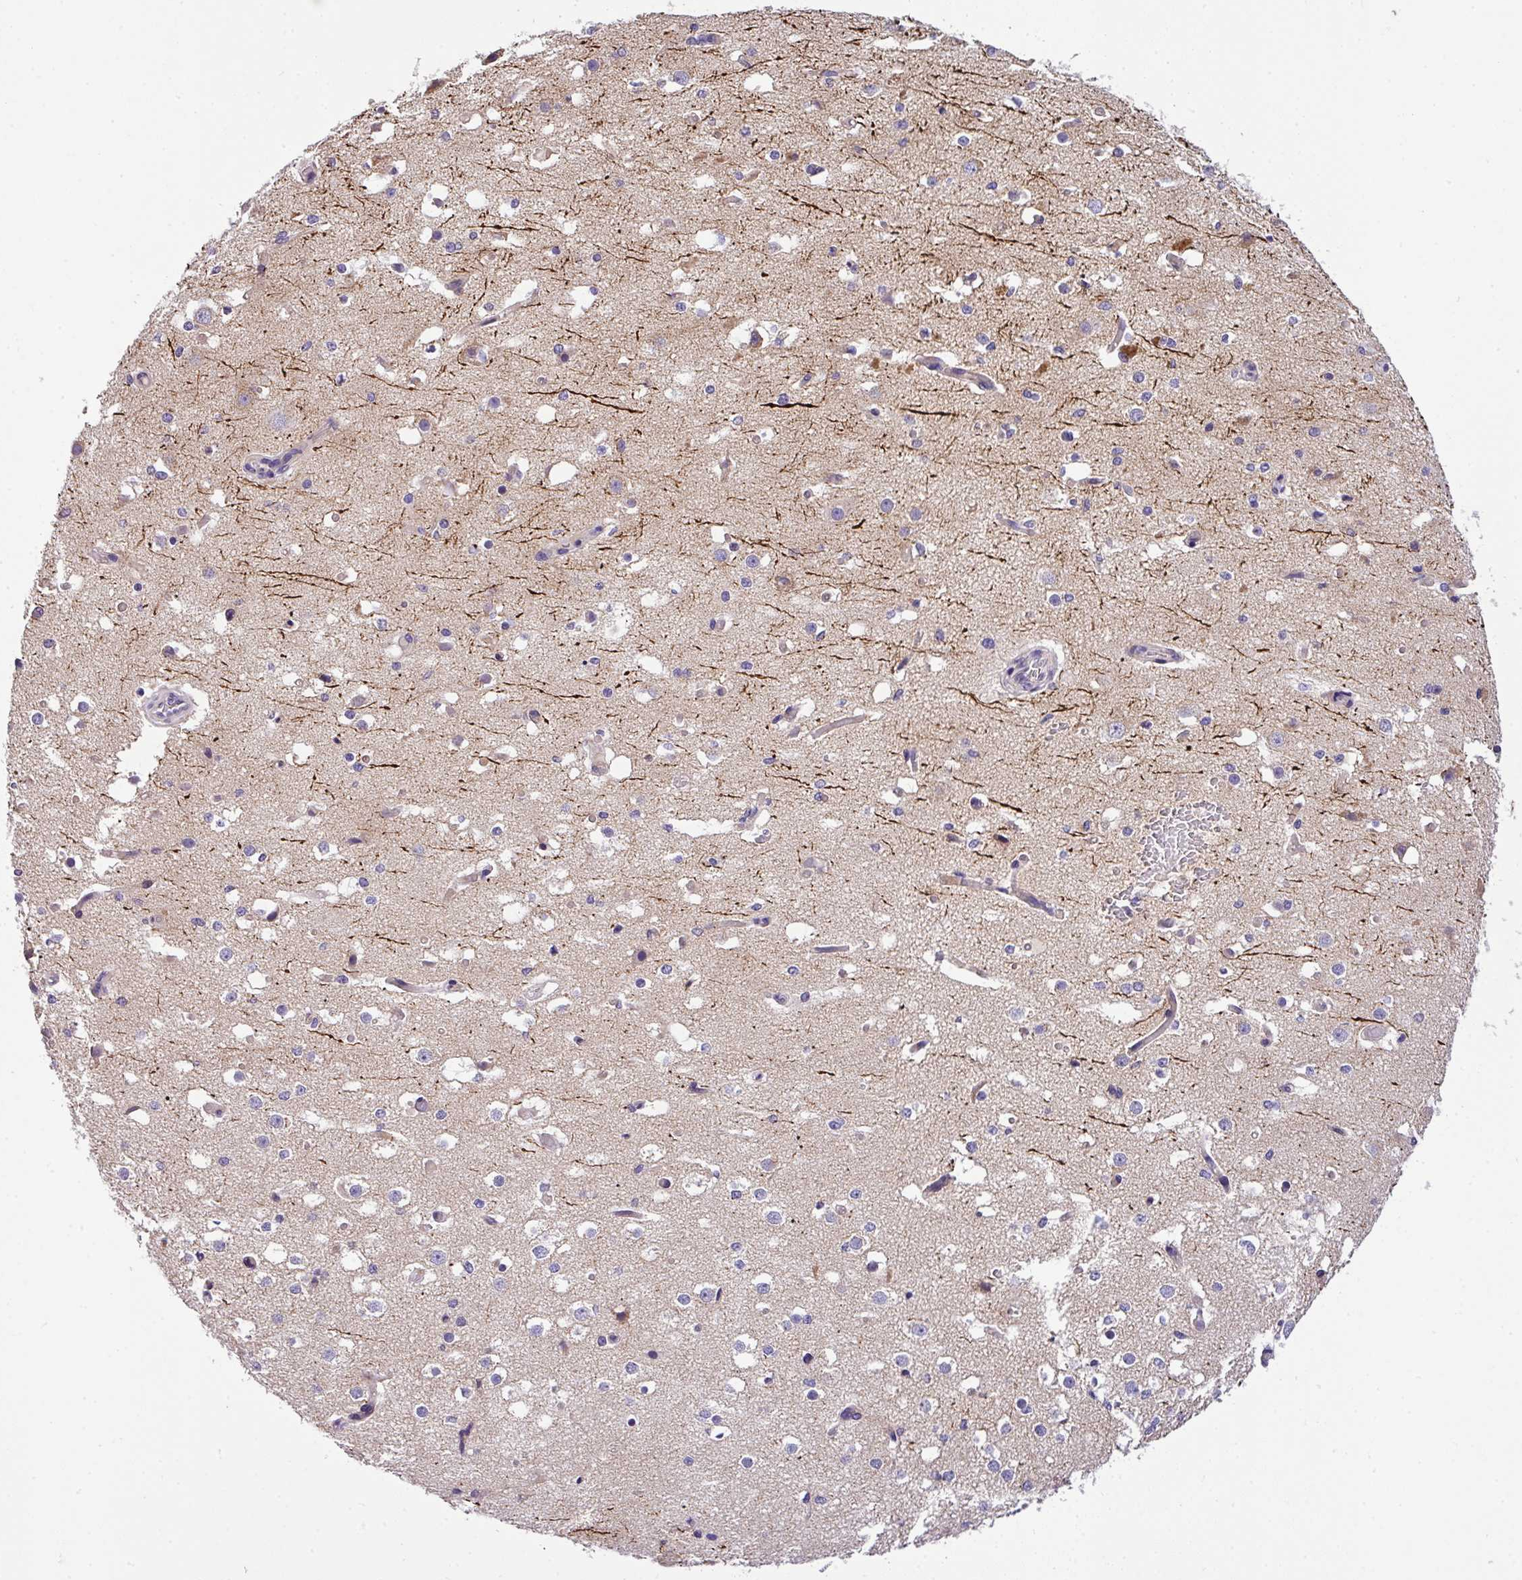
{"staining": {"intensity": "negative", "quantity": "none", "location": "none"}, "tissue": "cerebral cortex", "cell_type": "Endothelial cells", "image_type": "normal", "snomed": [{"axis": "morphology", "description": "Normal tissue, NOS"}, {"axis": "morphology", "description": "Inflammation, NOS"}, {"axis": "topography", "description": "Cerebral cortex"}], "caption": "The photomicrograph shows no significant staining in endothelial cells of cerebral cortex.", "gene": "ANXA2R", "patient": {"sex": "male", "age": 6}}